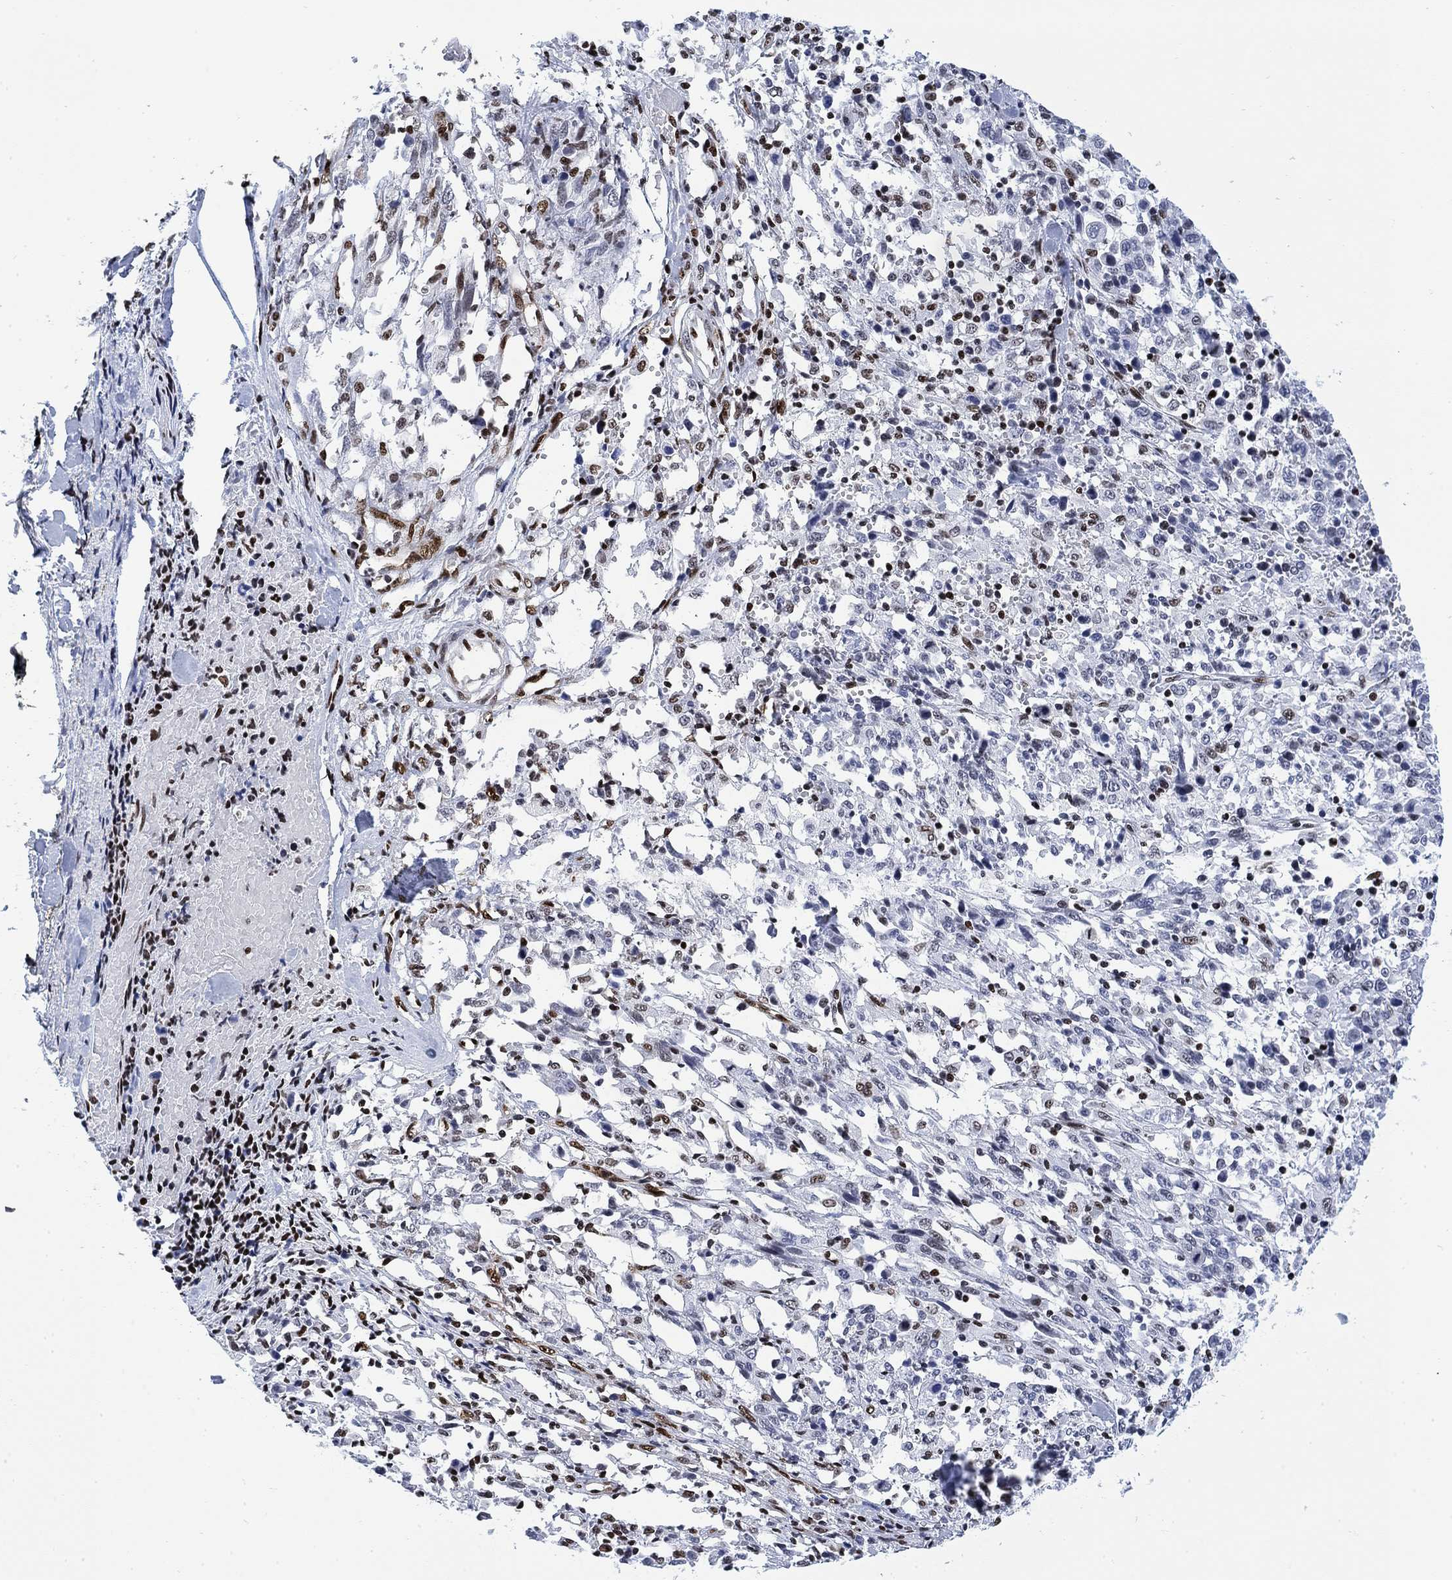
{"staining": {"intensity": "negative", "quantity": "none", "location": "none"}, "tissue": "melanoma", "cell_type": "Tumor cells", "image_type": "cancer", "snomed": [{"axis": "morphology", "description": "Malignant melanoma, NOS"}, {"axis": "topography", "description": "Skin"}], "caption": "A micrograph of malignant melanoma stained for a protein reveals no brown staining in tumor cells.", "gene": "H1-10", "patient": {"sex": "female", "age": 91}}